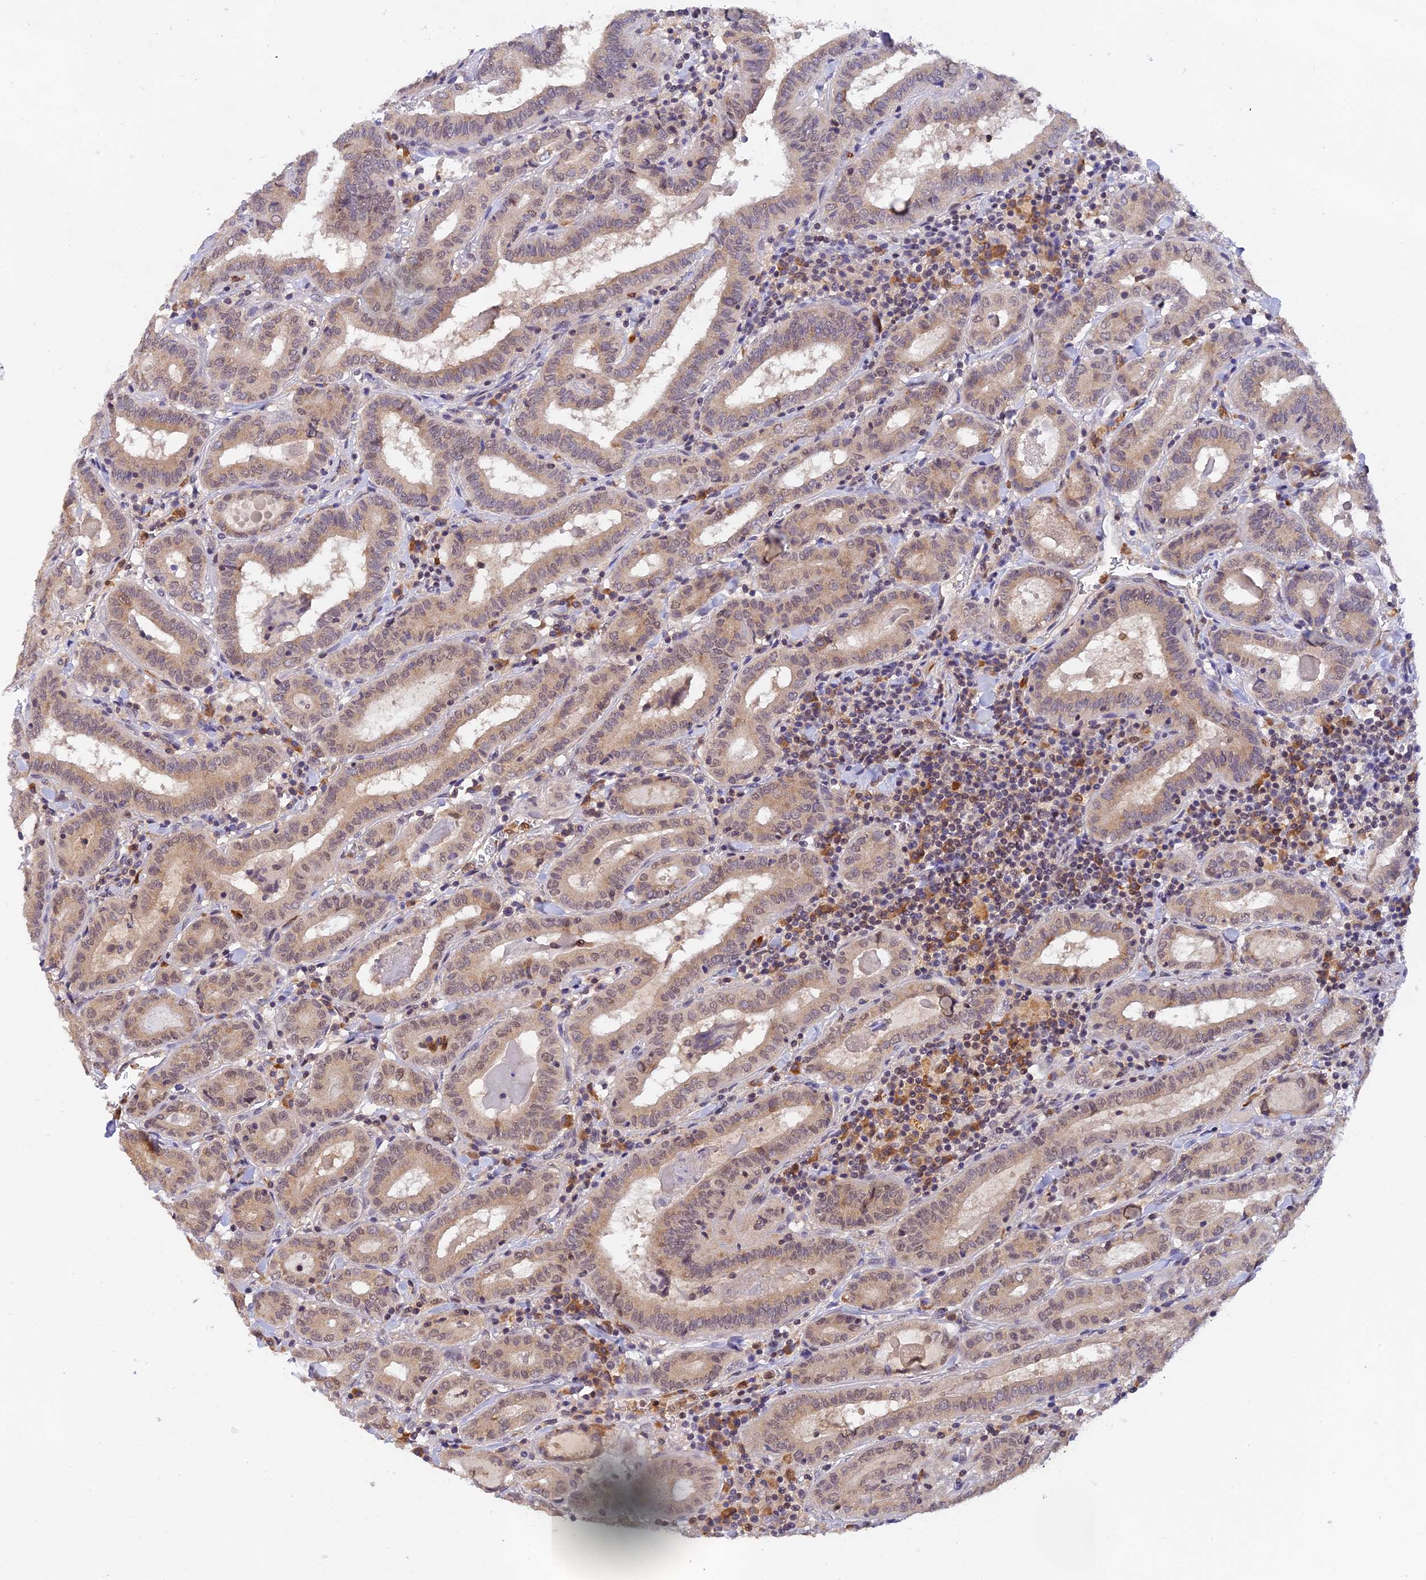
{"staining": {"intensity": "weak", "quantity": ">75%", "location": "cytoplasmic/membranous"}, "tissue": "thyroid cancer", "cell_type": "Tumor cells", "image_type": "cancer", "snomed": [{"axis": "morphology", "description": "Papillary adenocarcinoma, NOS"}, {"axis": "topography", "description": "Thyroid gland"}], "caption": "A high-resolution histopathology image shows IHC staining of thyroid papillary adenocarcinoma, which shows weak cytoplasmic/membranous staining in approximately >75% of tumor cells.", "gene": "PEX16", "patient": {"sex": "female", "age": 72}}